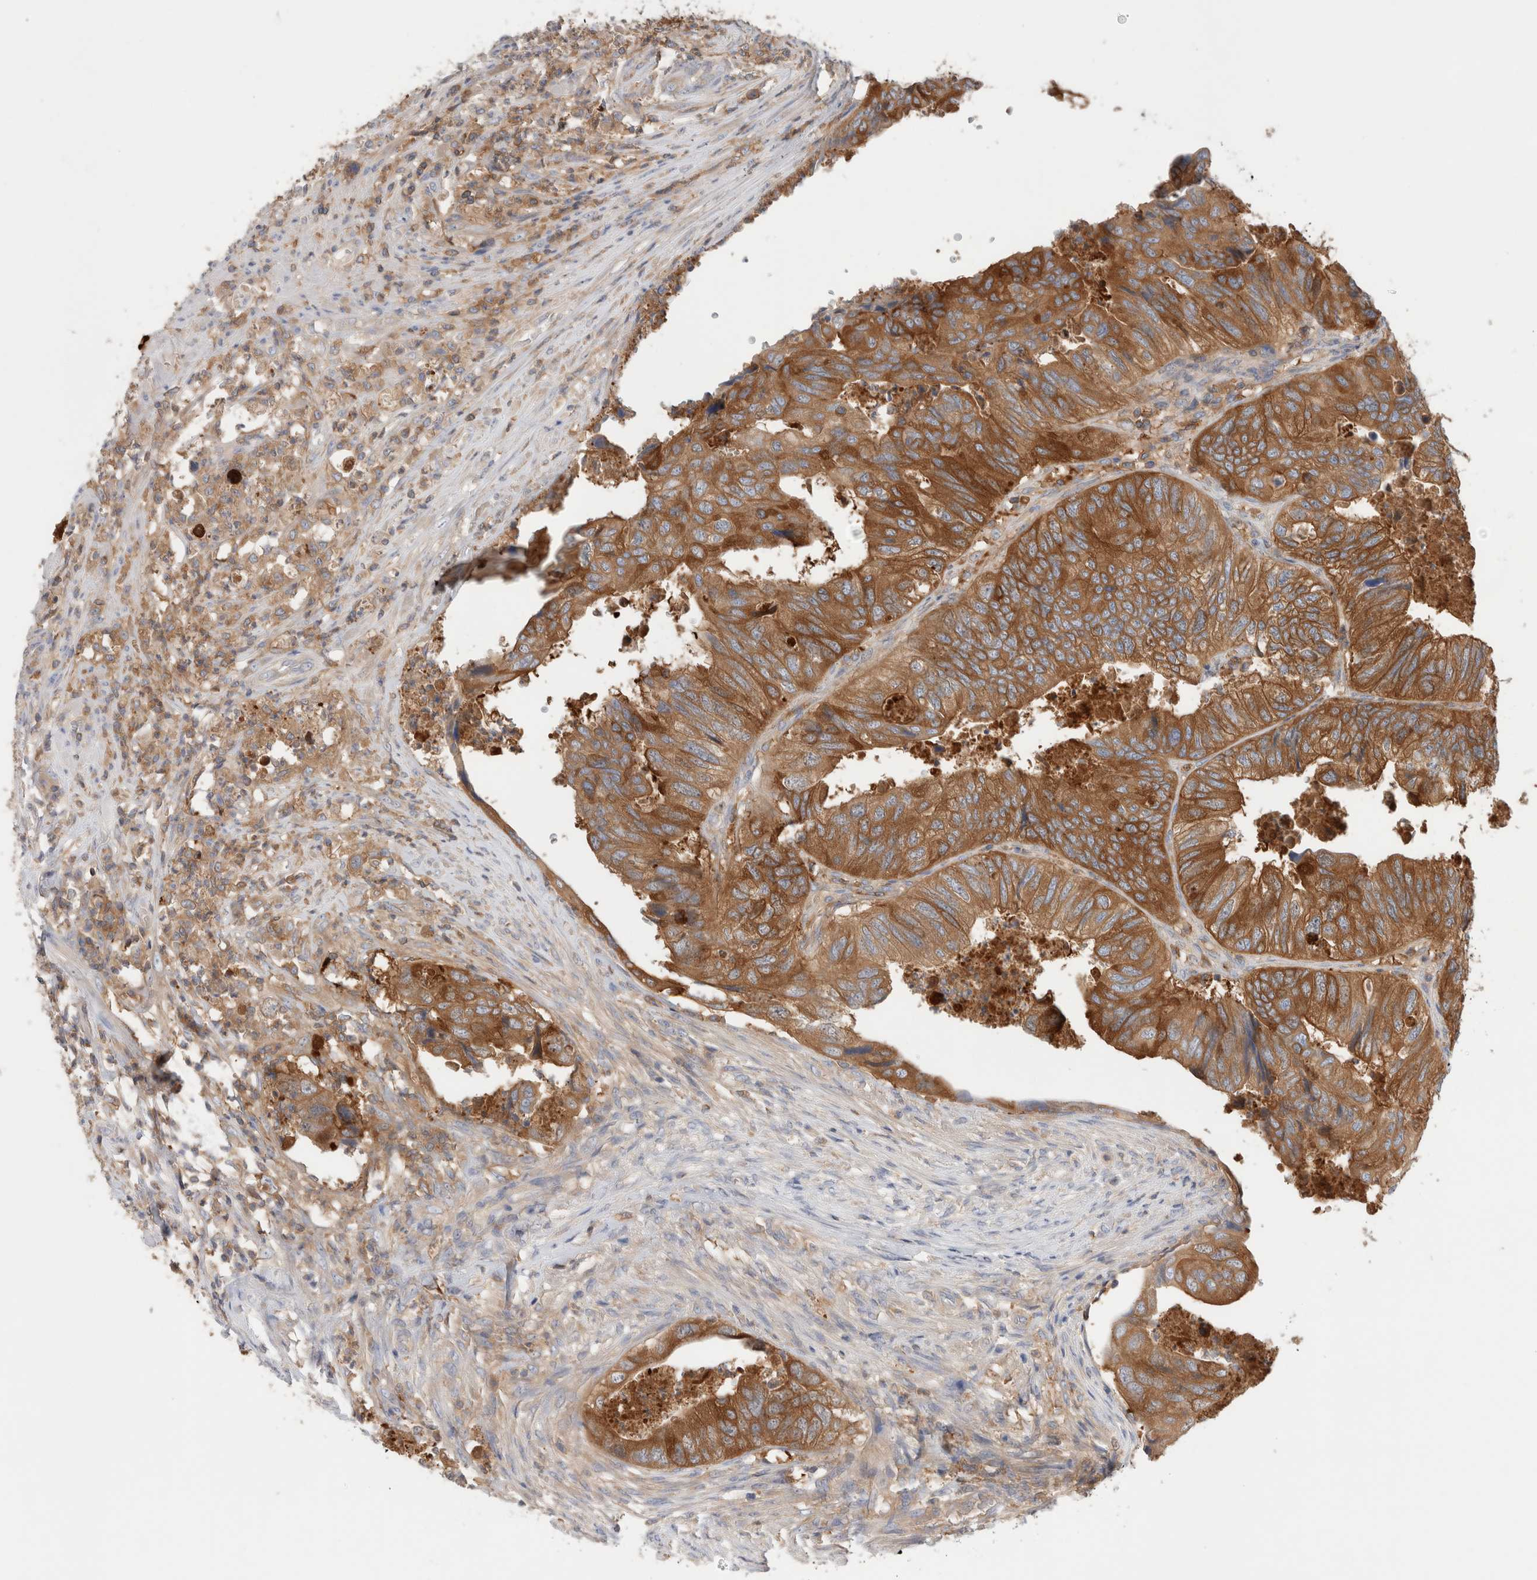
{"staining": {"intensity": "strong", "quantity": ">75%", "location": "cytoplasmic/membranous"}, "tissue": "colorectal cancer", "cell_type": "Tumor cells", "image_type": "cancer", "snomed": [{"axis": "morphology", "description": "Adenocarcinoma, NOS"}, {"axis": "topography", "description": "Rectum"}], "caption": "This is a micrograph of immunohistochemistry (IHC) staining of colorectal adenocarcinoma, which shows strong staining in the cytoplasmic/membranous of tumor cells.", "gene": "KLHL14", "patient": {"sex": "male", "age": 63}}